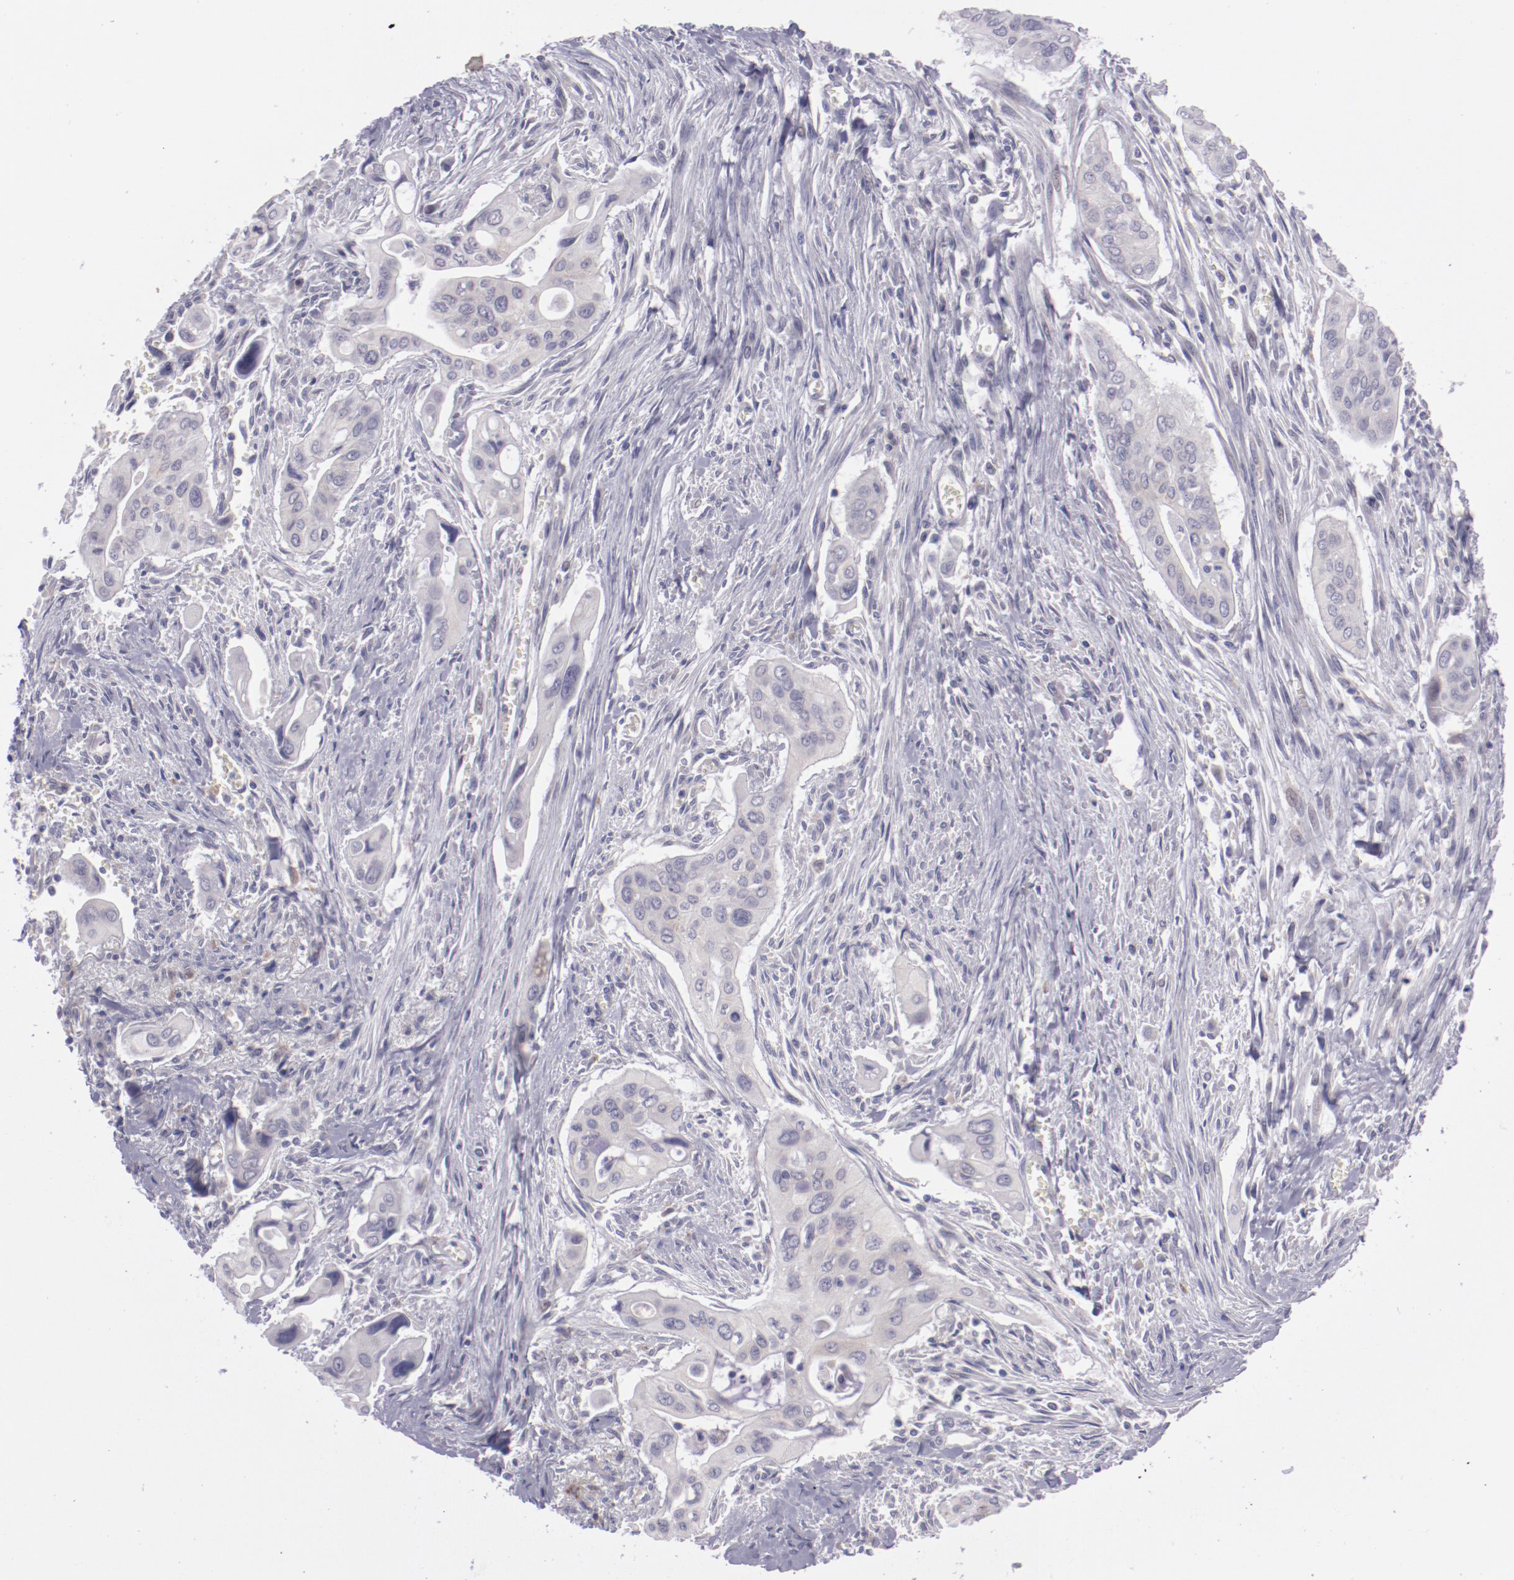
{"staining": {"intensity": "negative", "quantity": "none", "location": "none"}, "tissue": "pancreatic cancer", "cell_type": "Tumor cells", "image_type": "cancer", "snomed": [{"axis": "morphology", "description": "Adenocarcinoma, NOS"}, {"axis": "topography", "description": "Pancreas"}], "caption": "Tumor cells are negative for protein expression in human pancreatic adenocarcinoma. (Brightfield microscopy of DAB (3,3'-diaminobenzidine) immunohistochemistry at high magnification).", "gene": "TRAF3", "patient": {"sex": "male", "age": 77}}